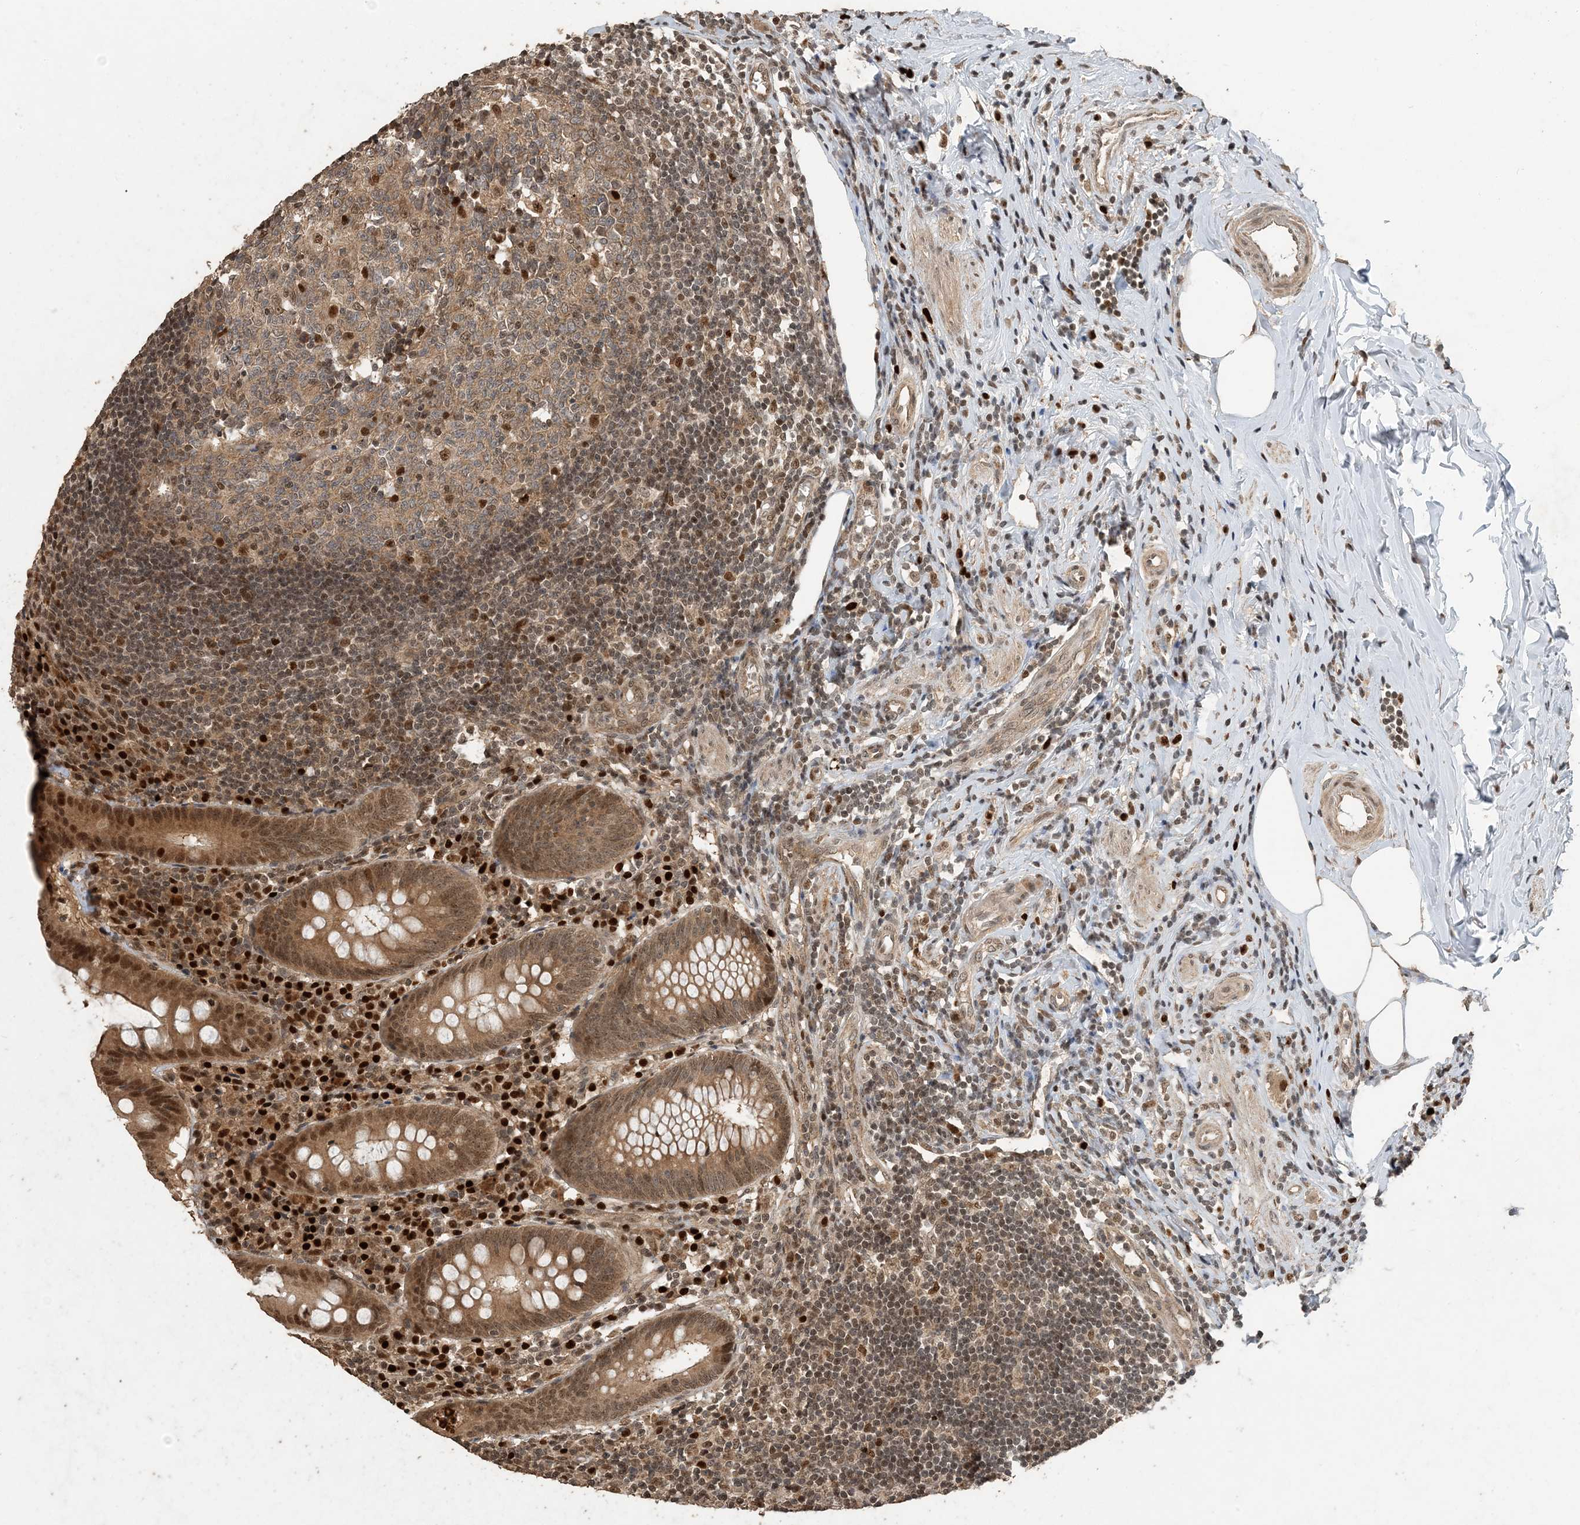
{"staining": {"intensity": "moderate", "quantity": ">75%", "location": "cytoplasmic/membranous,nuclear"}, "tissue": "appendix", "cell_type": "Glandular cells", "image_type": "normal", "snomed": [{"axis": "morphology", "description": "Normal tissue, NOS"}, {"axis": "topography", "description": "Appendix"}], "caption": "DAB (3,3'-diaminobenzidine) immunohistochemical staining of benign human appendix demonstrates moderate cytoplasmic/membranous,nuclear protein expression in approximately >75% of glandular cells.", "gene": "ATP13A2", "patient": {"sex": "female", "age": 54}}